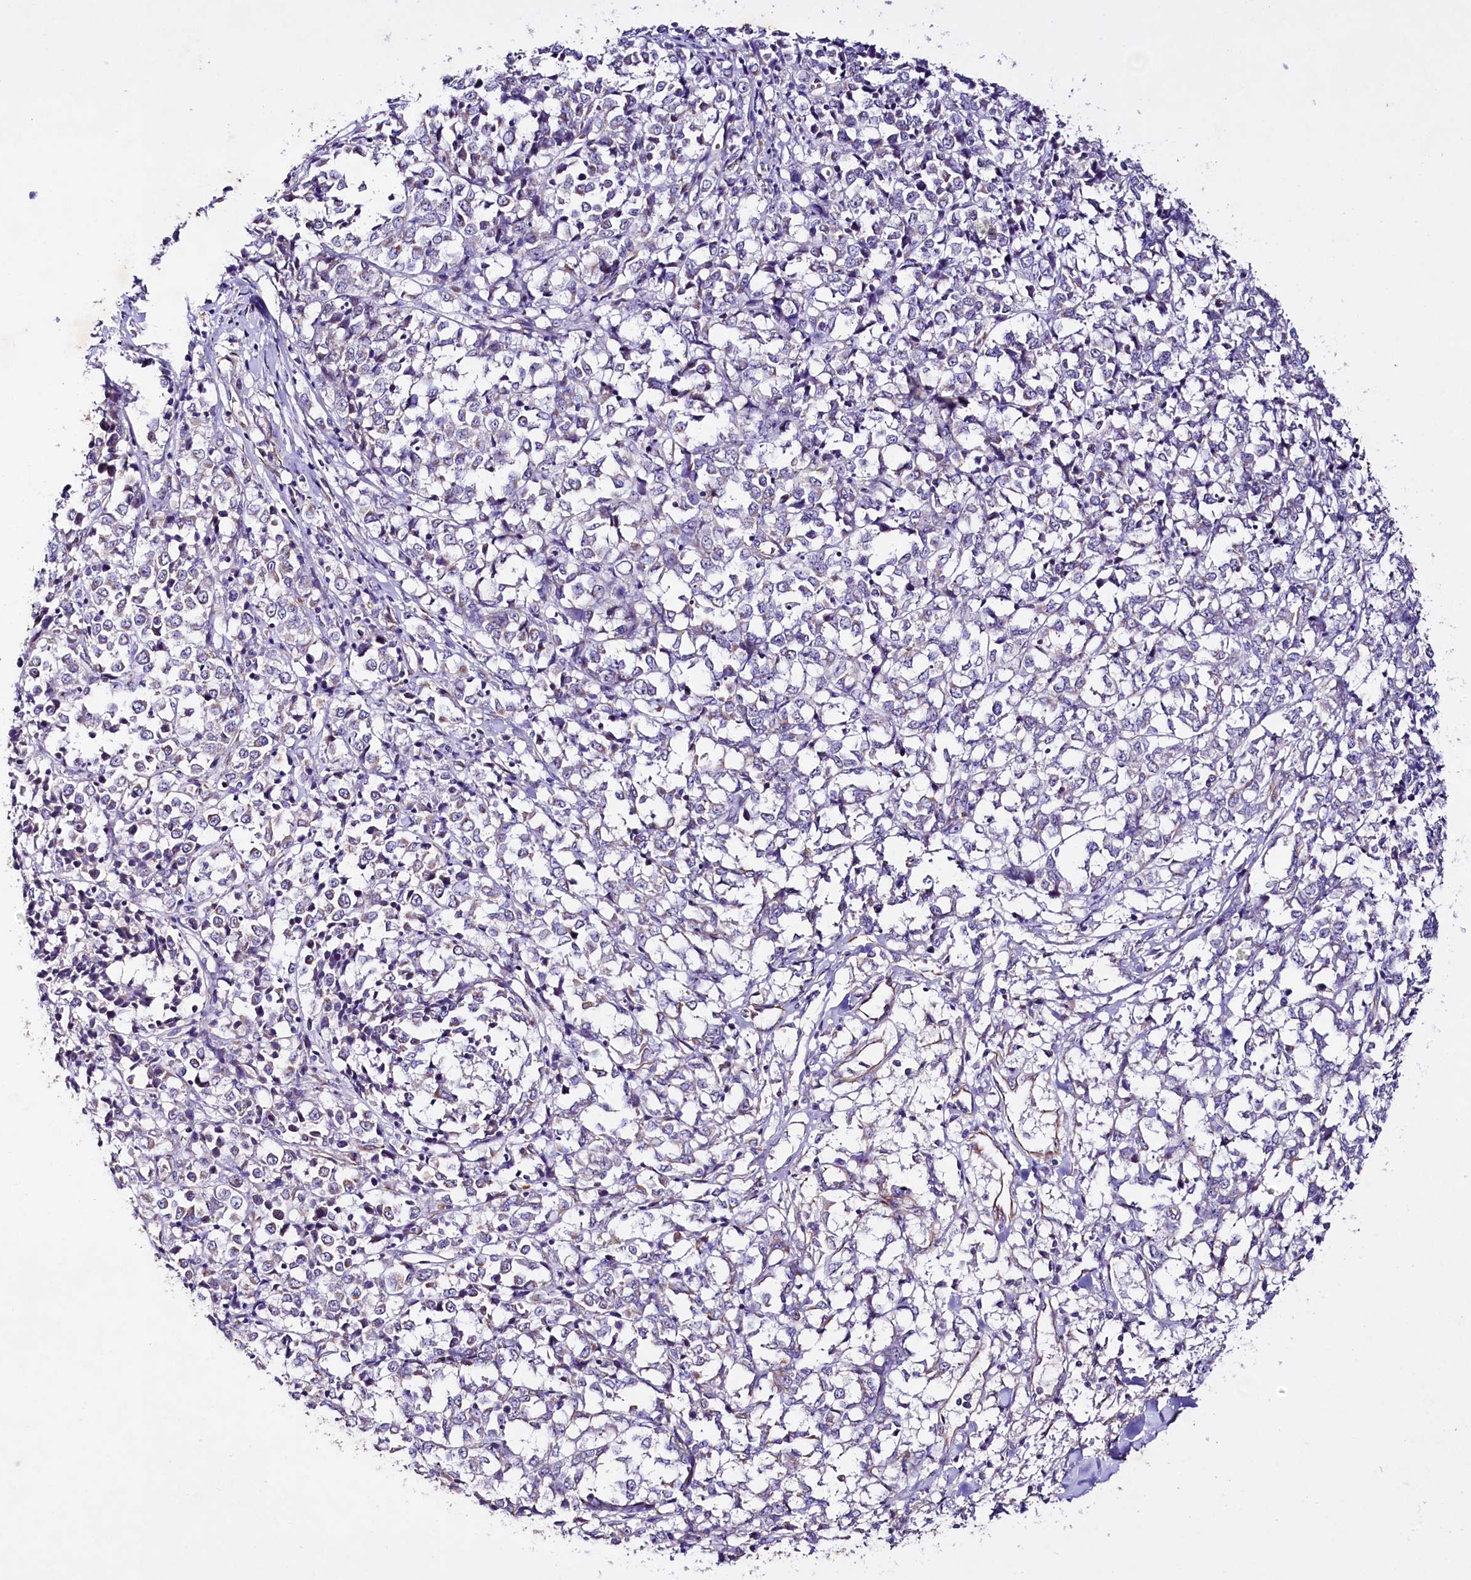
{"staining": {"intensity": "negative", "quantity": "none", "location": "none"}, "tissue": "melanoma", "cell_type": "Tumor cells", "image_type": "cancer", "snomed": [{"axis": "morphology", "description": "Malignant melanoma, NOS"}, {"axis": "topography", "description": "Skin"}], "caption": "Immunohistochemistry (IHC) histopathology image of human melanoma stained for a protein (brown), which exhibits no staining in tumor cells.", "gene": "SLC7A1", "patient": {"sex": "female", "age": 72}}